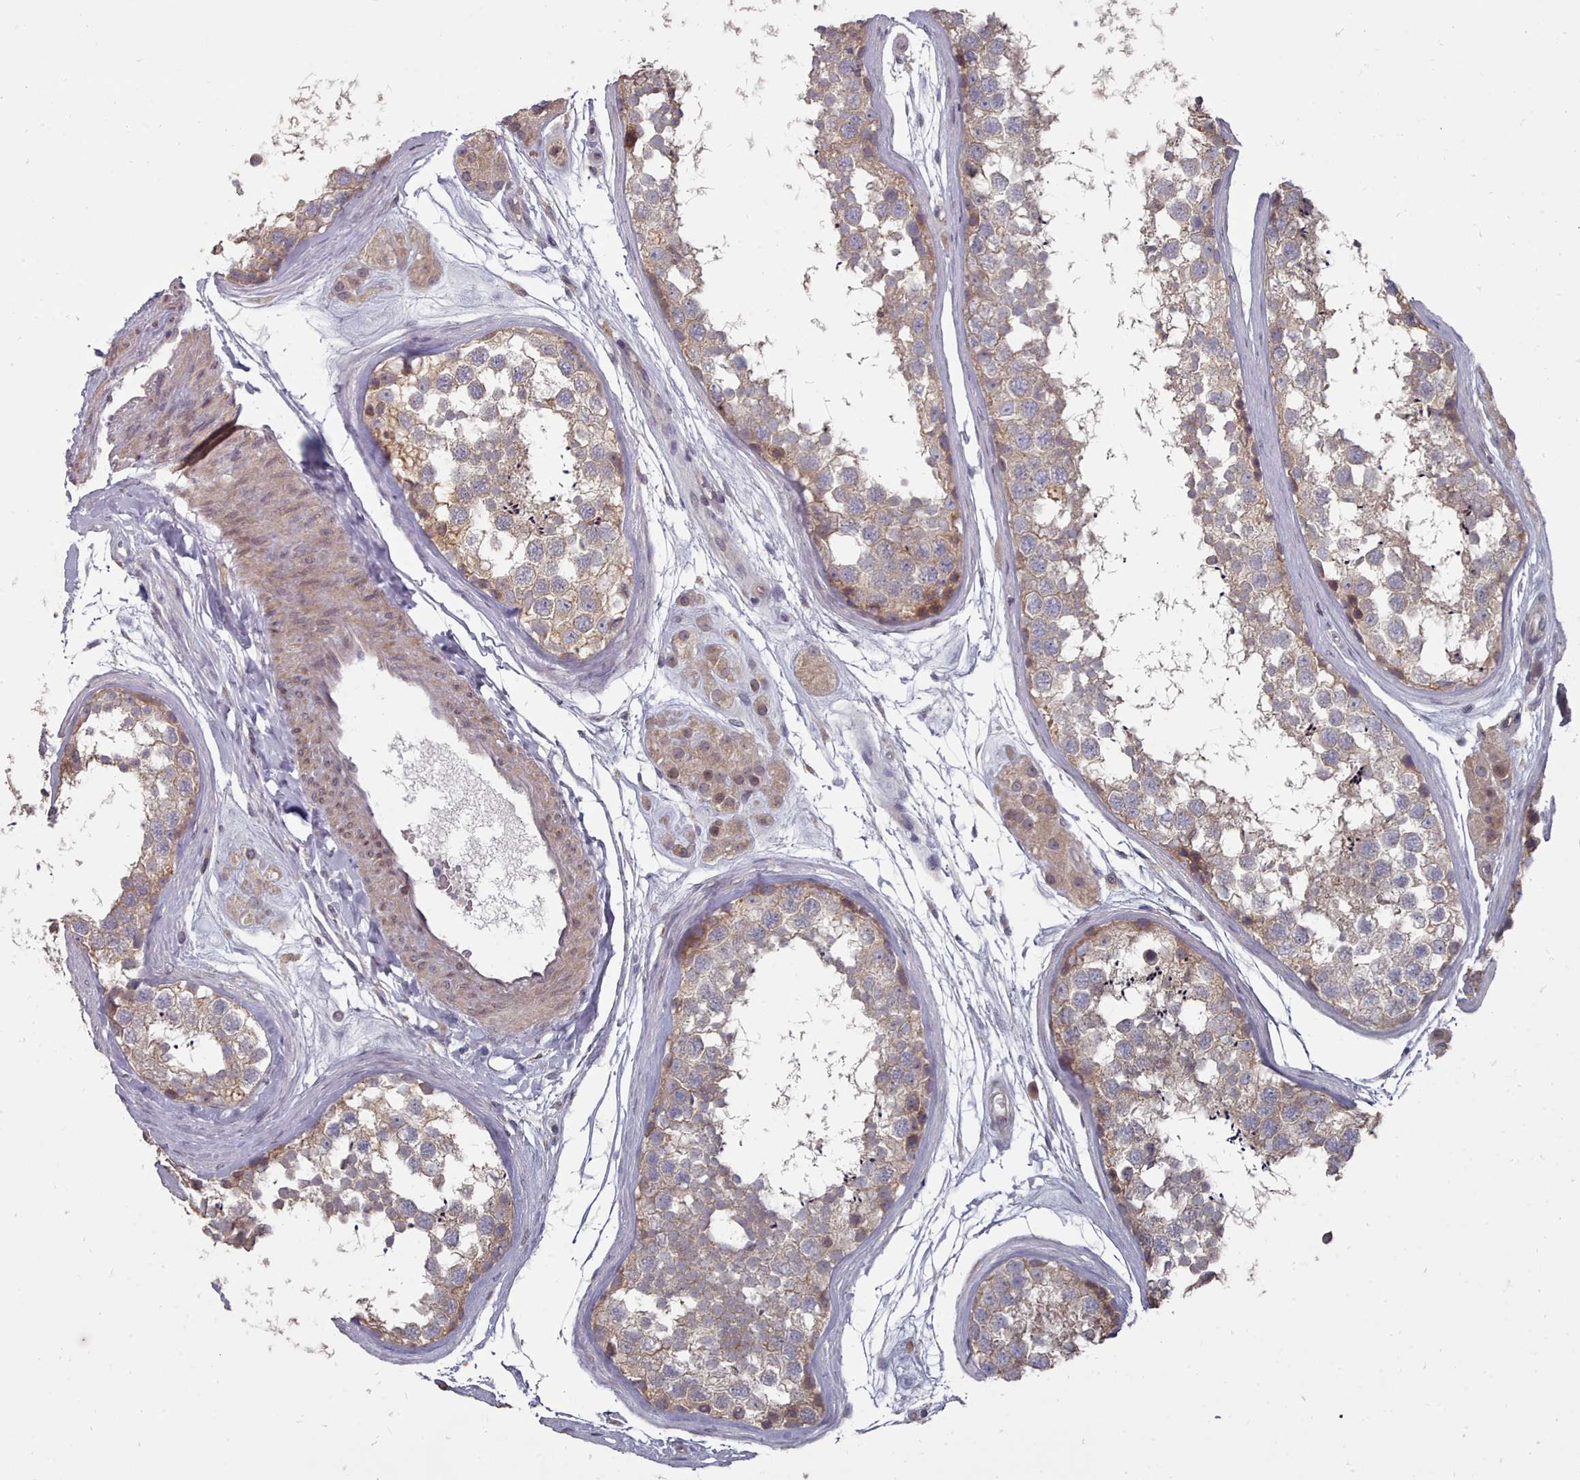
{"staining": {"intensity": "weak", "quantity": "25%-75%", "location": "cytoplasmic/membranous"}, "tissue": "testis", "cell_type": "Cells in seminiferous ducts", "image_type": "normal", "snomed": [{"axis": "morphology", "description": "Normal tissue, NOS"}, {"axis": "topography", "description": "Testis"}], "caption": "IHC histopathology image of normal testis: human testis stained using immunohistochemistry shows low levels of weak protein expression localized specifically in the cytoplasmic/membranous of cells in seminiferous ducts, appearing as a cytoplasmic/membranous brown color.", "gene": "ACKR3", "patient": {"sex": "male", "age": 56}}